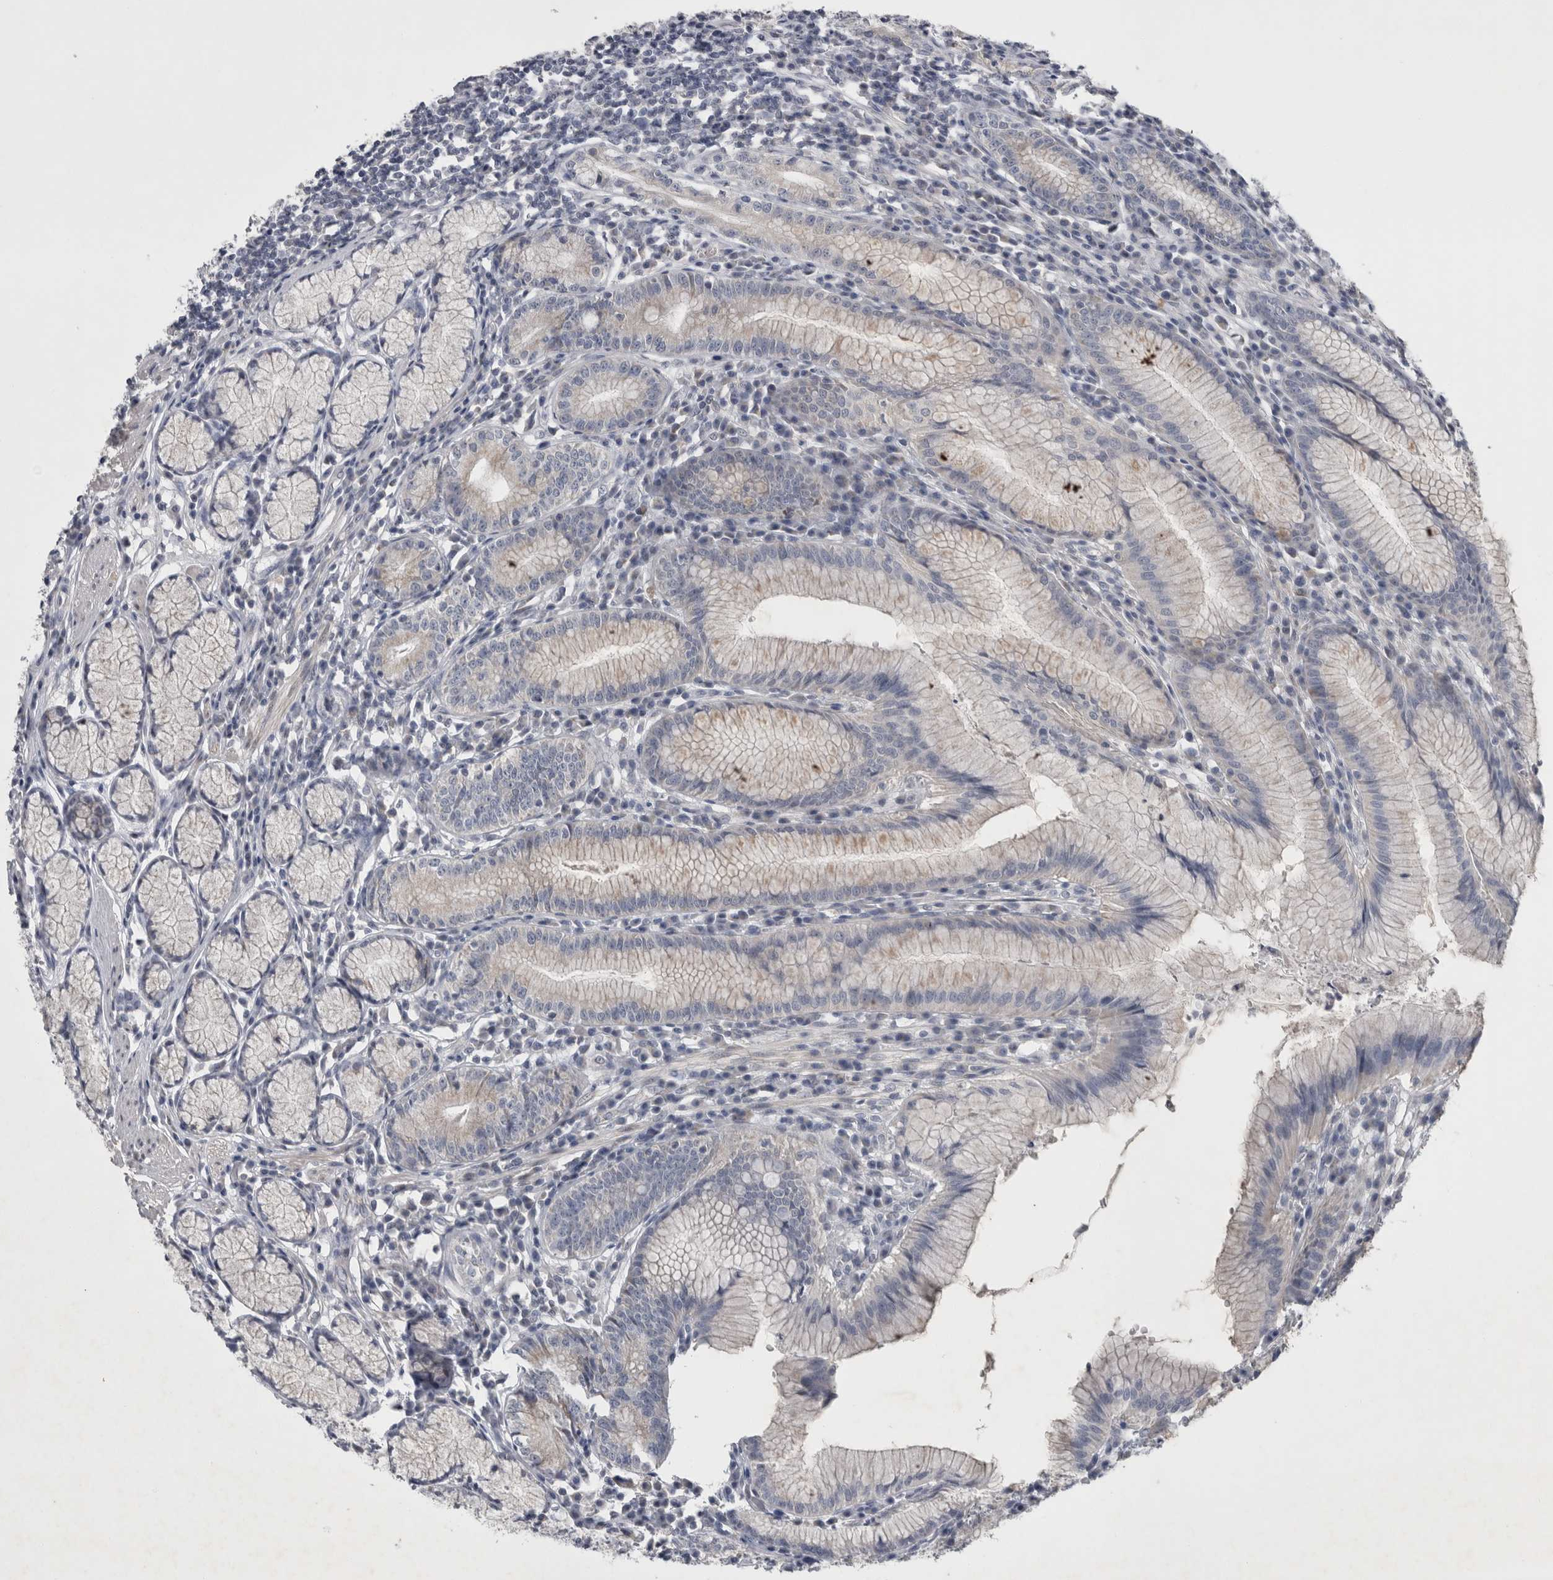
{"staining": {"intensity": "weak", "quantity": "25%-75%", "location": "cytoplasmic/membranous"}, "tissue": "stomach", "cell_type": "Glandular cells", "image_type": "normal", "snomed": [{"axis": "morphology", "description": "Normal tissue, NOS"}, {"axis": "topography", "description": "Stomach"}], "caption": "A high-resolution micrograph shows immunohistochemistry (IHC) staining of unremarkable stomach, which demonstrates weak cytoplasmic/membranous positivity in approximately 25%-75% of glandular cells.", "gene": "FXYD7", "patient": {"sex": "male", "age": 55}}